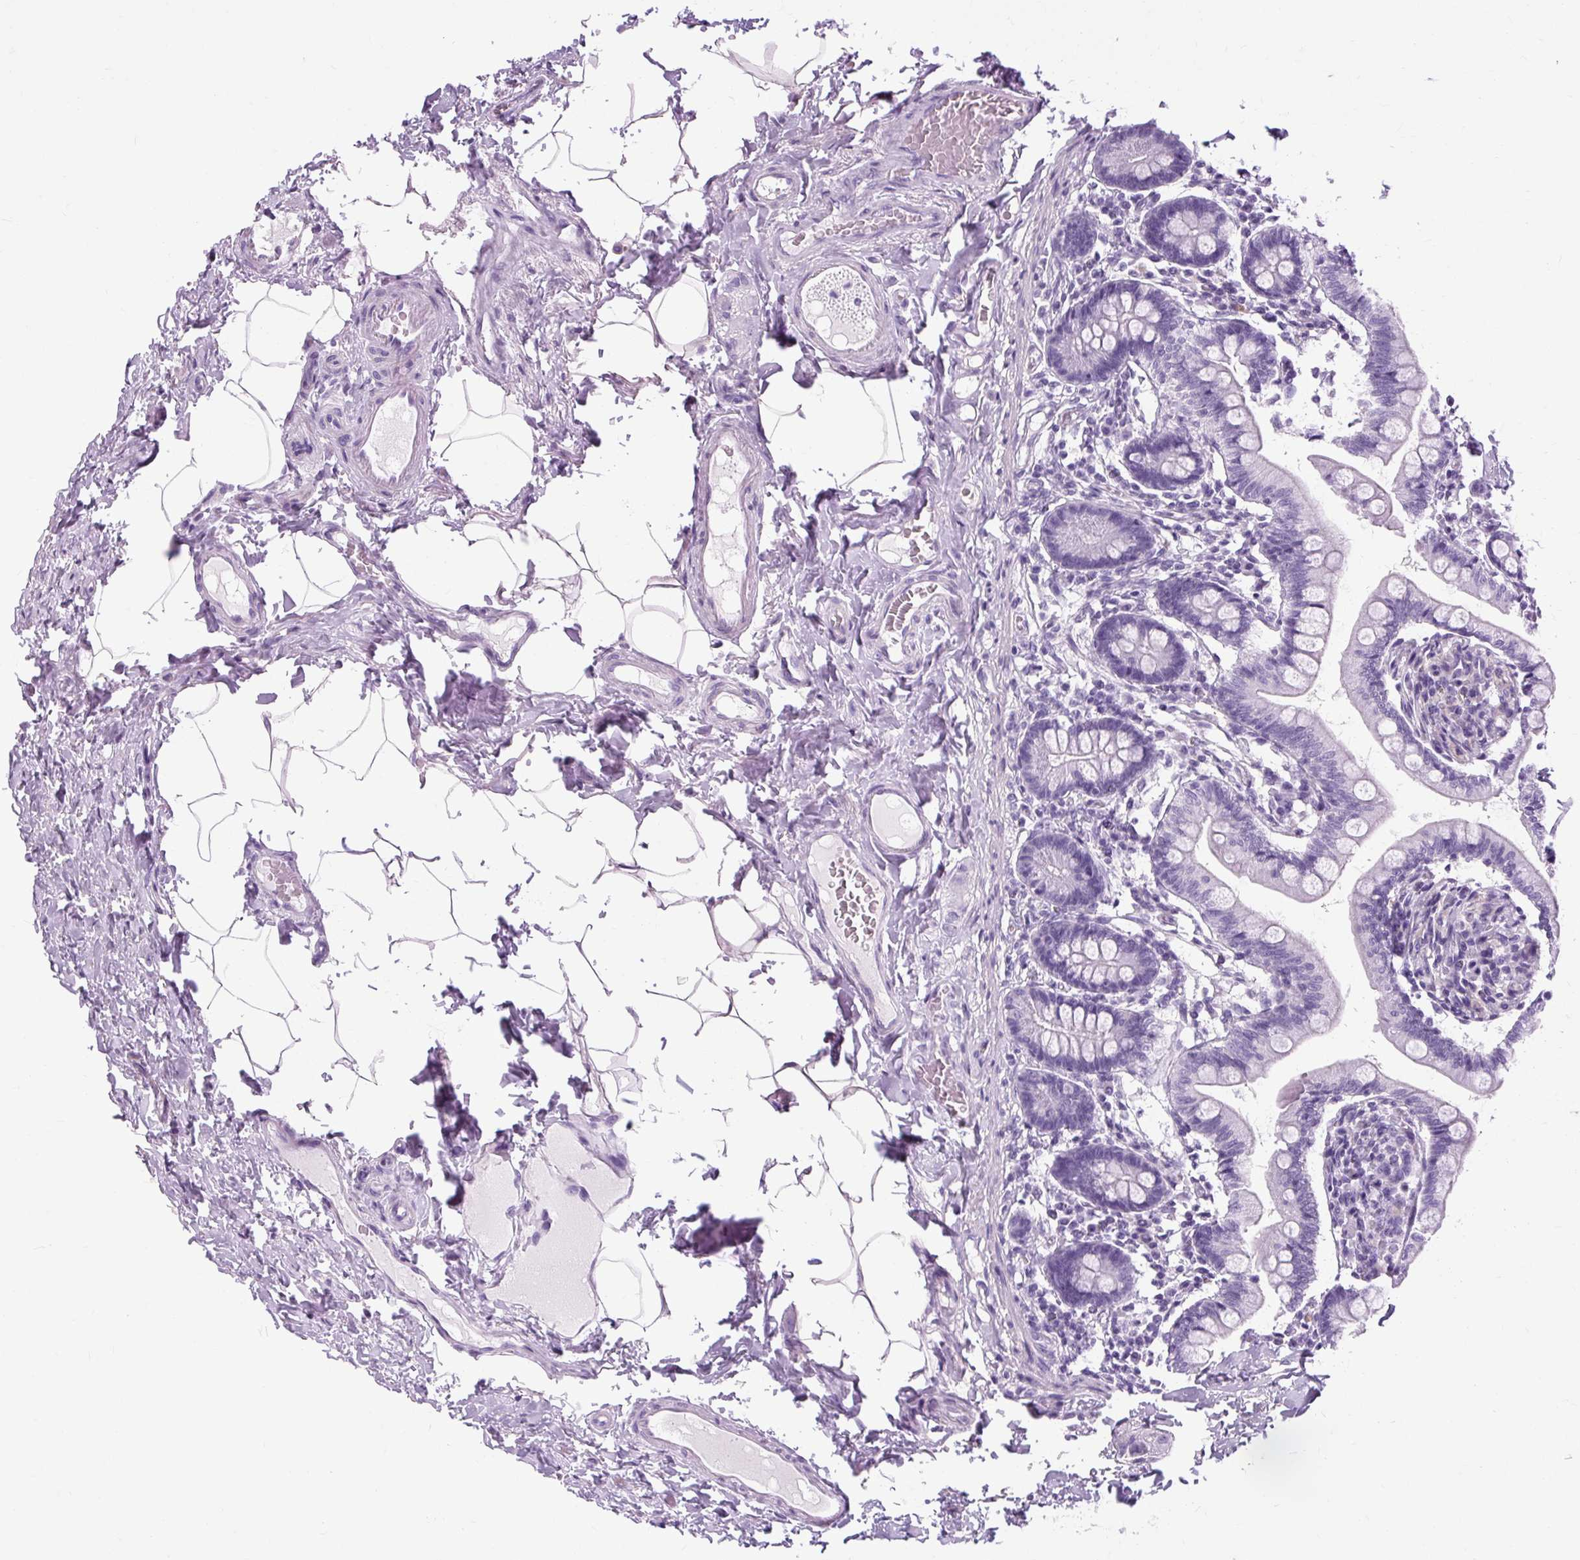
{"staining": {"intensity": "negative", "quantity": "none", "location": "none"}, "tissue": "small intestine", "cell_type": "Glandular cells", "image_type": "normal", "snomed": [{"axis": "morphology", "description": "Normal tissue, NOS"}, {"axis": "topography", "description": "Small intestine"}], "caption": "Small intestine stained for a protein using immunohistochemistry exhibits no staining glandular cells.", "gene": "OOEP", "patient": {"sex": "female", "age": 64}}